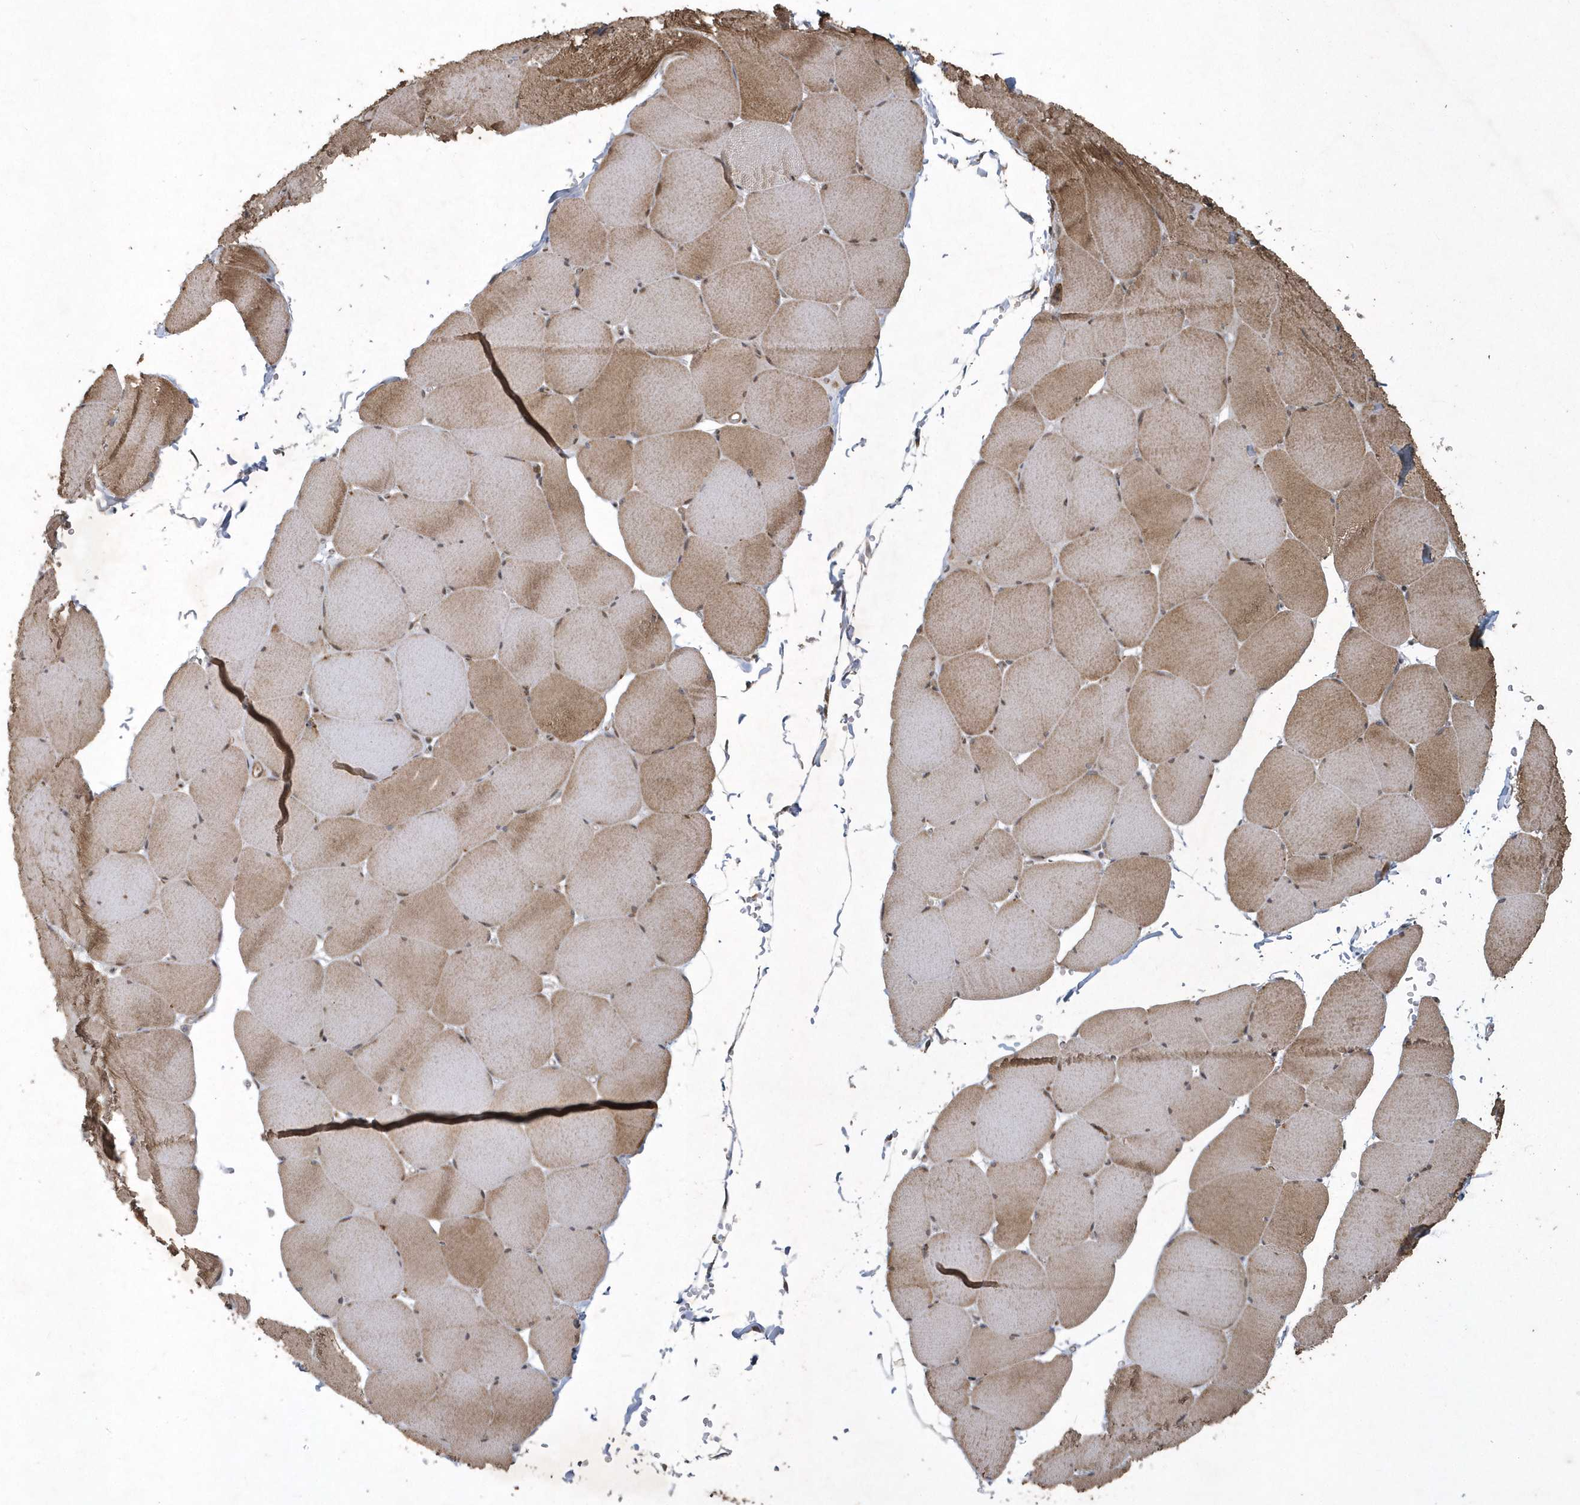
{"staining": {"intensity": "moderate", "quantity": ">75%", "location": "cytoplasmic/membranous"}, "tissue": "skeletal muscle", "cell_type": "Myocytes", "image_type": "normal", "snomed": [{"axis": "morphology", "description": "Normal tissue, NOS"}, {"axis": "topography", "description": "Skeletal muscle"}, {"axis": "topography", "description": "Head-Neck"}], "caption": "This image demonstrates immunohistochemistry (IHC) staining of benign human skeletal muscle, with medium moderate cytoplasmic/membranous expression in about >75% of myocytes.", "gene": "N4BP2", "patient": {"sex": "male", "age": 66}}